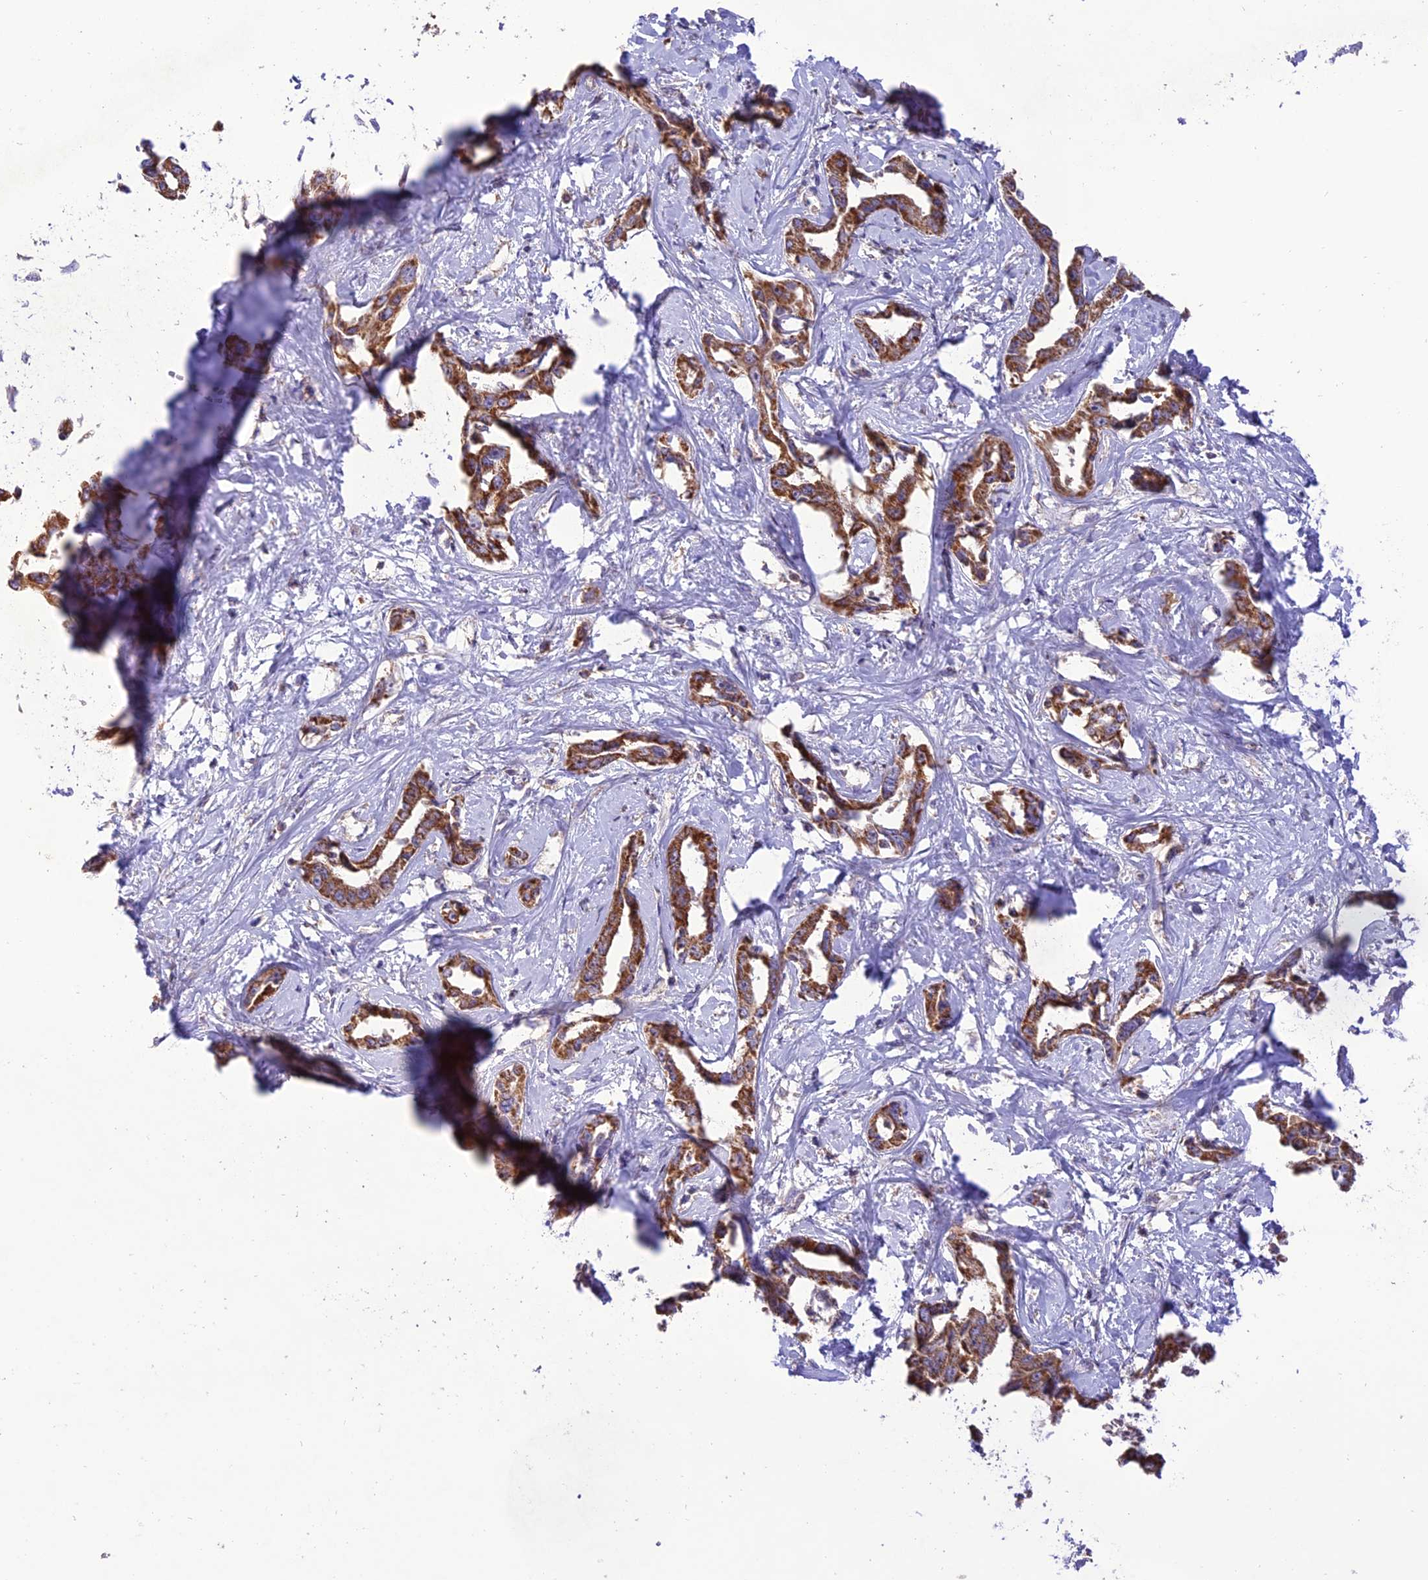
{"staining": {"intensity": "strong", "quantity": ">75%", "location": "cytoplasmic/membranous"}, "tissue": "liver cancer", "cell_type": "Tumor cells", "image_type": "cancer", "snomed": [{"axis": "morphology", "description": "Cholangiocarcinoma"}, {"axis": "topography", "description": "Liver"}], "caption": "Liver cancer (cholangiocarcinoma) stained with DAB IHC shows high levels of strong cytoplasmic/membranous staining in approximately >75% of tumor cells.", "gene": "NDUFAF1", "patient": {"sex": "male", "age": 59}}